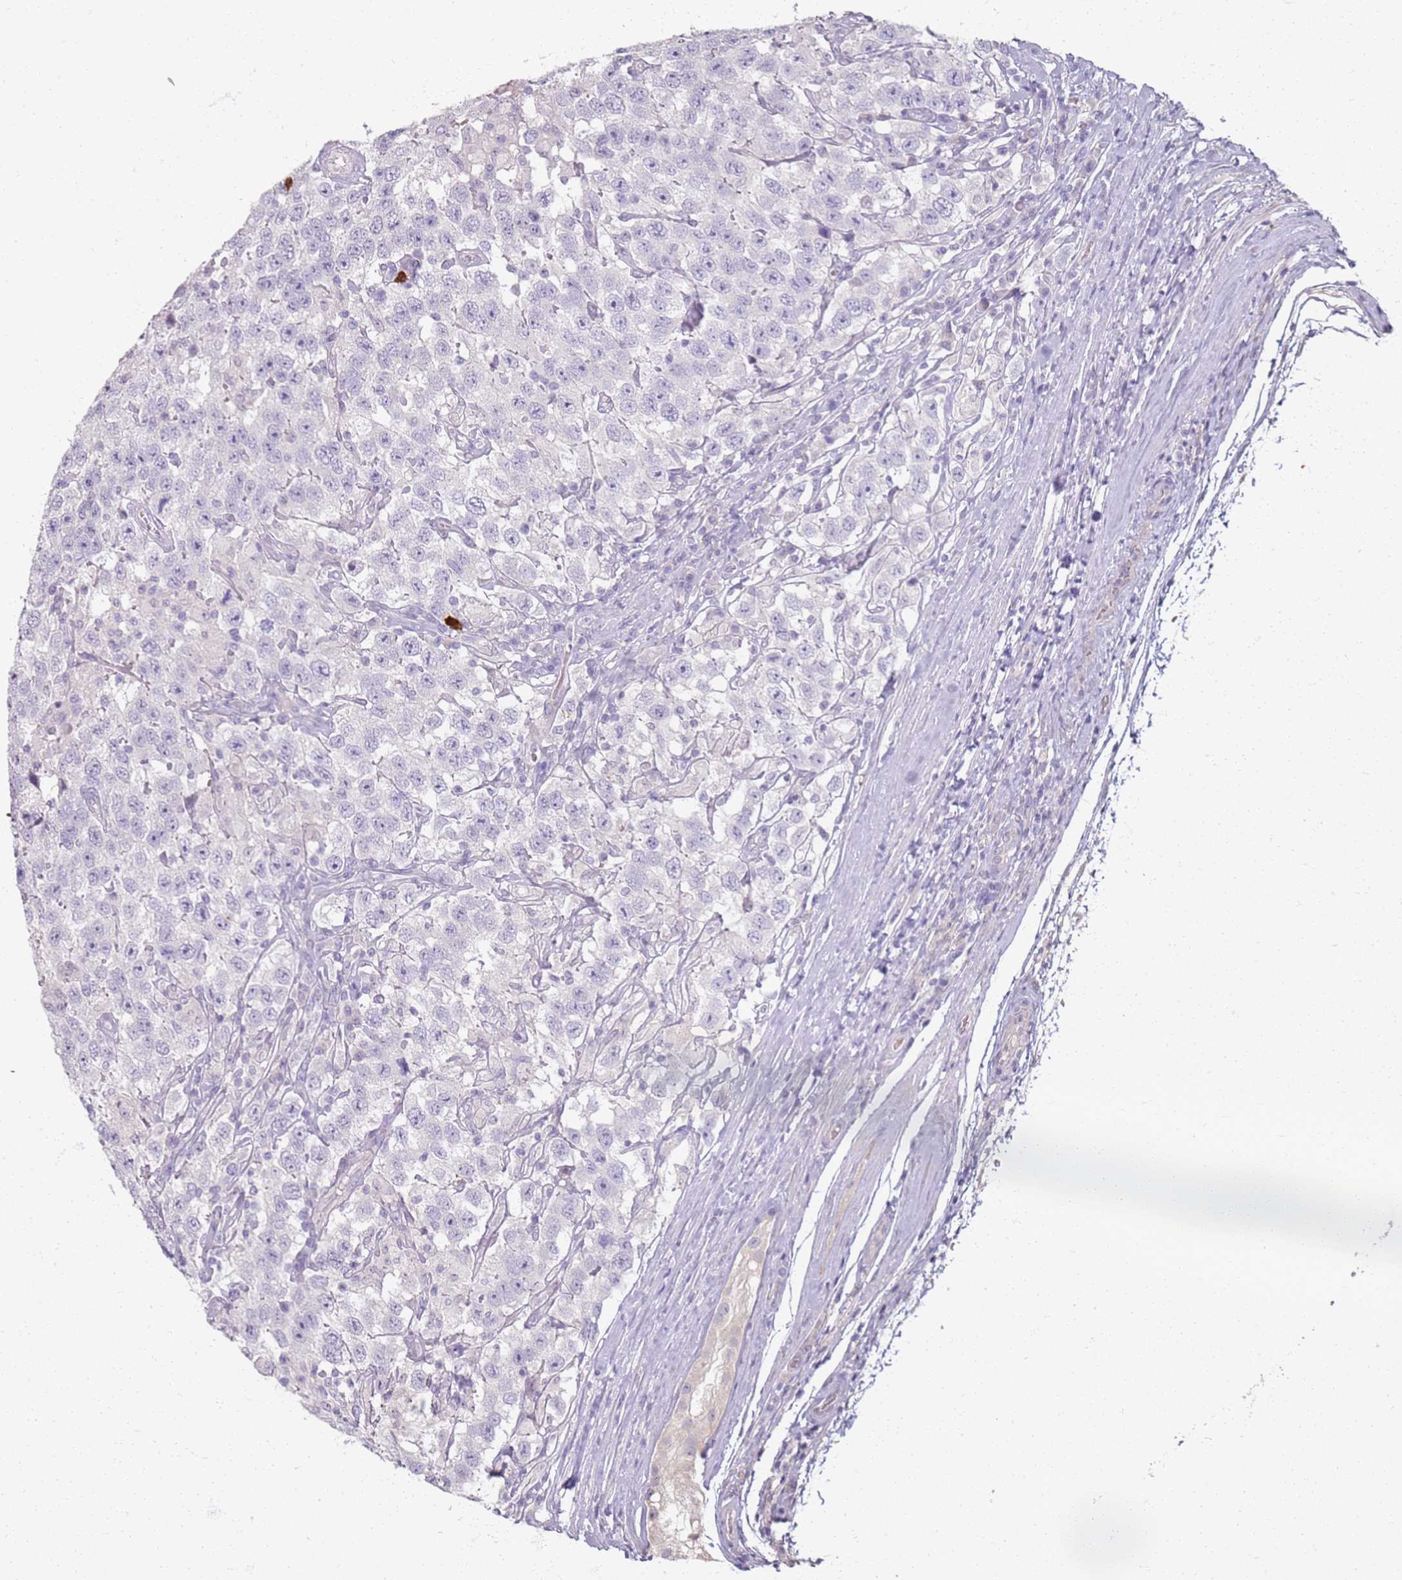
{"staining": {"intensity": "negative", "quantity": "none", "location": "none"}, "tissue": "testis cancer", "cell_type": "Tumor cells", "image_type": "cancer", "snomed": [{"axis": "morphology", "description": "Seminoma, NOS"}, {"axis": "topography", "description": "Testis"}], "caption": "High power microscopy photomicrograph of an immunohistochemistry photomicrograph of seminoma (testis), revealing no significant staining in tumor cells.", "gene": "CD40LG", "patient": {"sex": "male", "age": 41}}